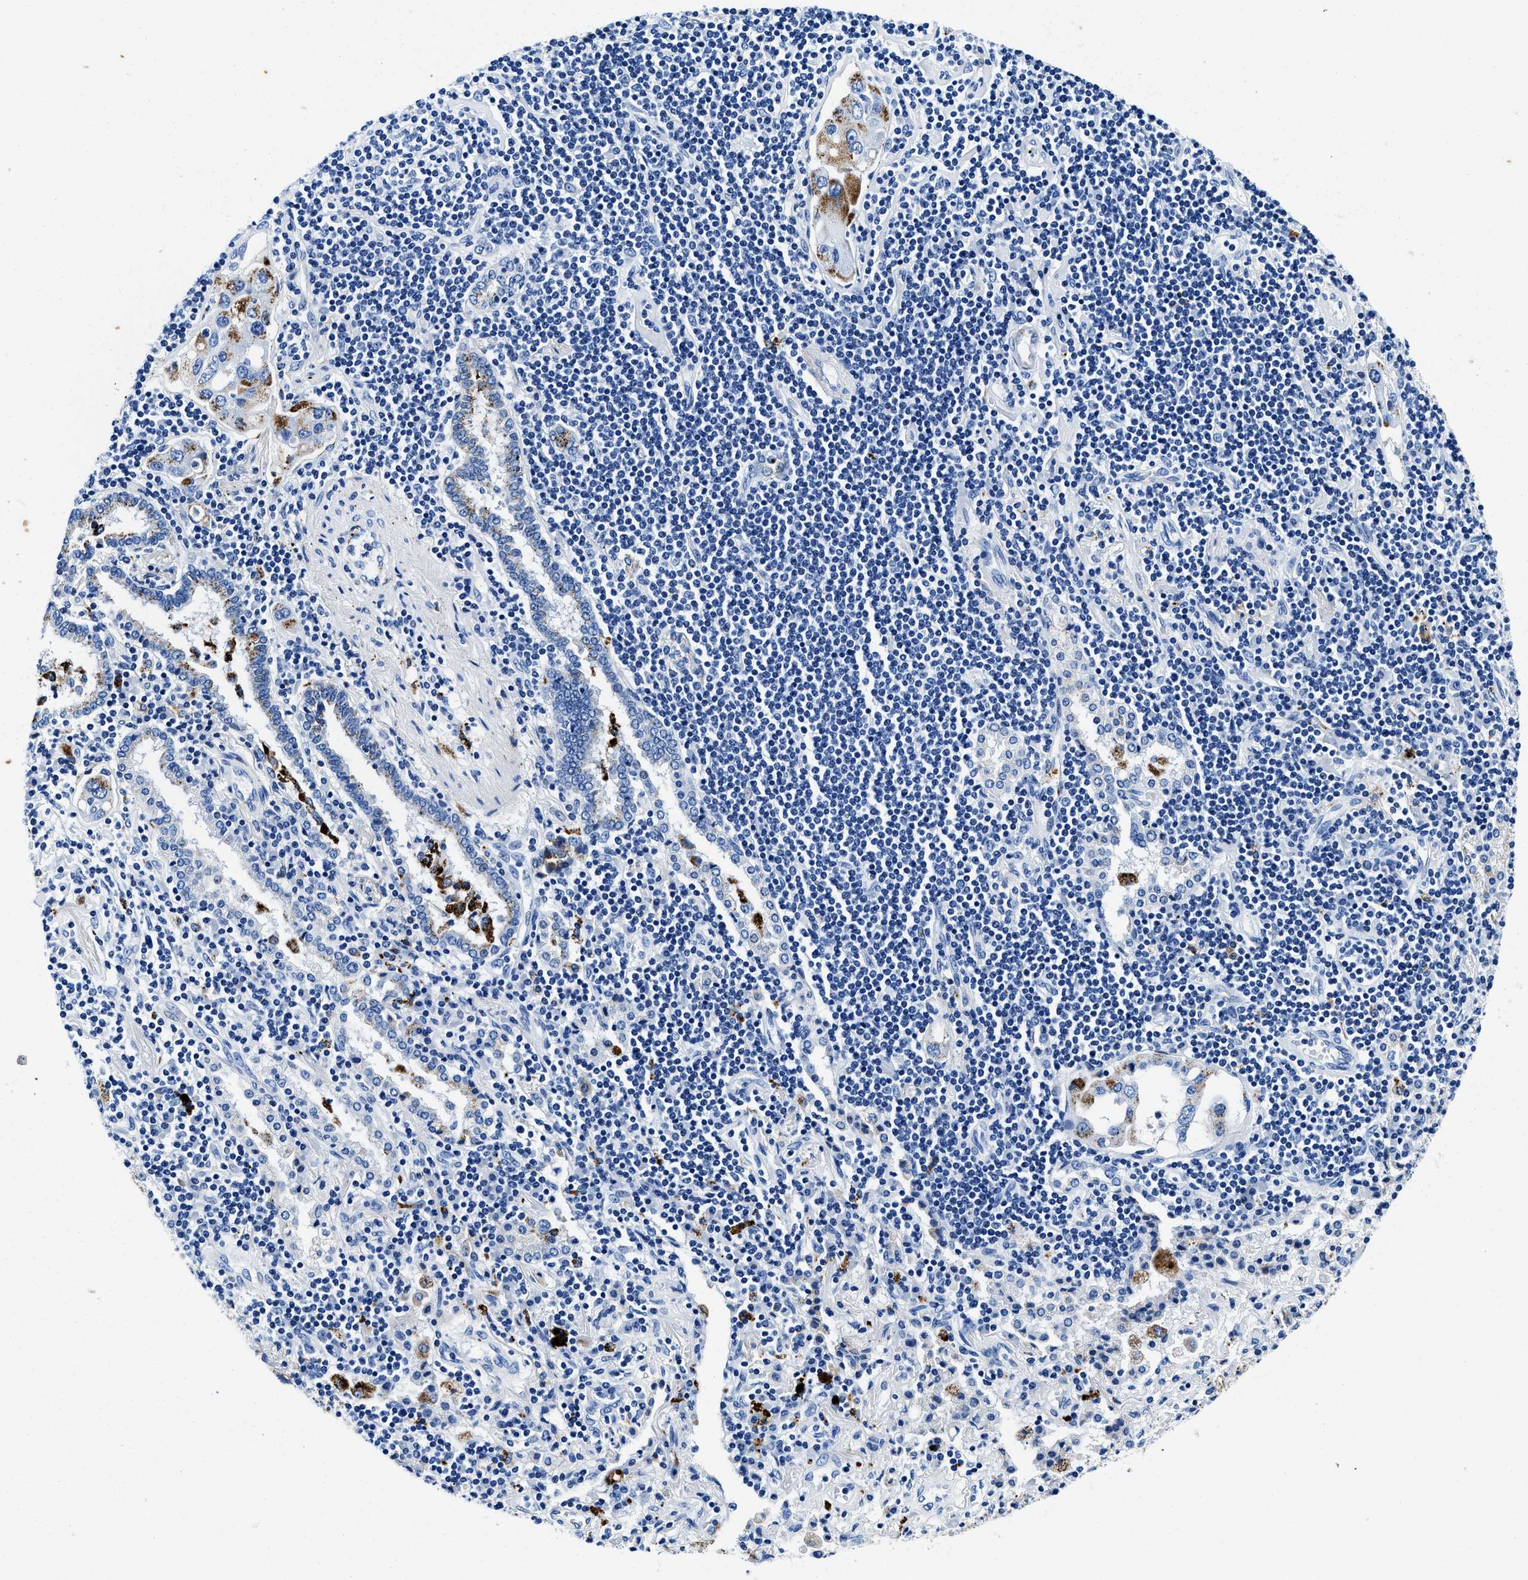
{"staining": {"intensity": "moderate", "quantity": "<25%", "location": "cytoplasmic/membranous"}, "tissue": "lung cancer", "cell_type": "Tumor cells", "image_type": "cancer", "snomed": [{"axis": "morphology", "description": "Adenocarcinoma, NOS"}, {"axis": "topography", "description": "Lung"}], "caption": "There is low levels of moderate cytoplasmic/membranous expression in tumor cells of lung adenocarcinoma, as demonstrated by immunohistochemical staining (brown color).", "gene": "OR14K1", "patient": {"sex": "female", "age": 65}}